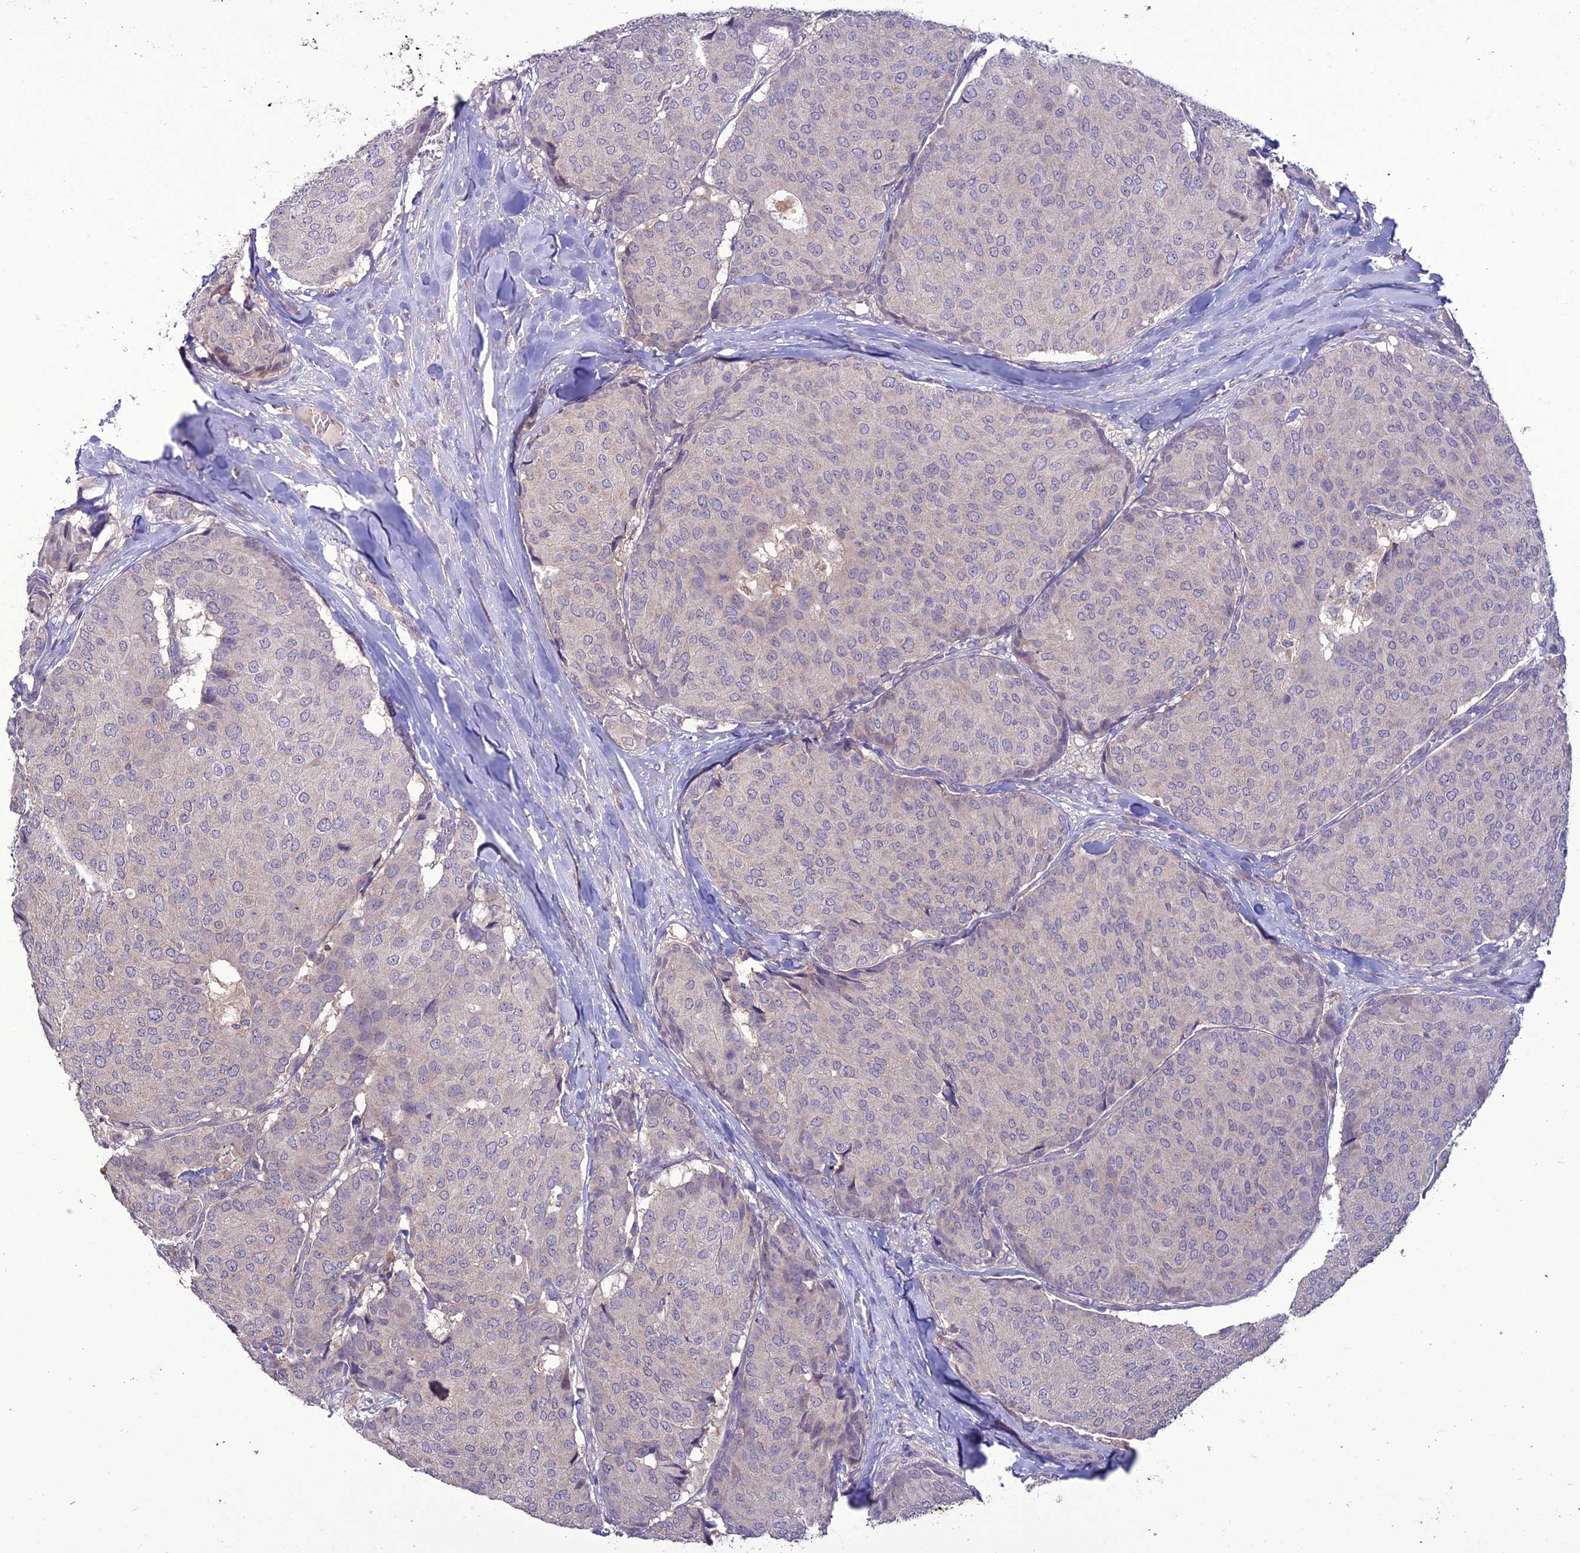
{"staining": {"intensity": "negative", "quantity": "none", "location": "none"}, "tissue": "breast cancer", "cell_type": "Tumor cells", "image_type": "cancer", "snomed": [{"axis": "morphology", "description": "Duct carcinoma"}, {"axis": "topography", "description": "Breast"}], "caption": "The photomicrograph demonstrates no staining of tumor cells in infiltrating ductal carcinoma (breast). (Brightfield microscopy of DAB IHC at high magnification).", "gene": "C2orf76", "patient": {"sex": "female", "age": 75}}